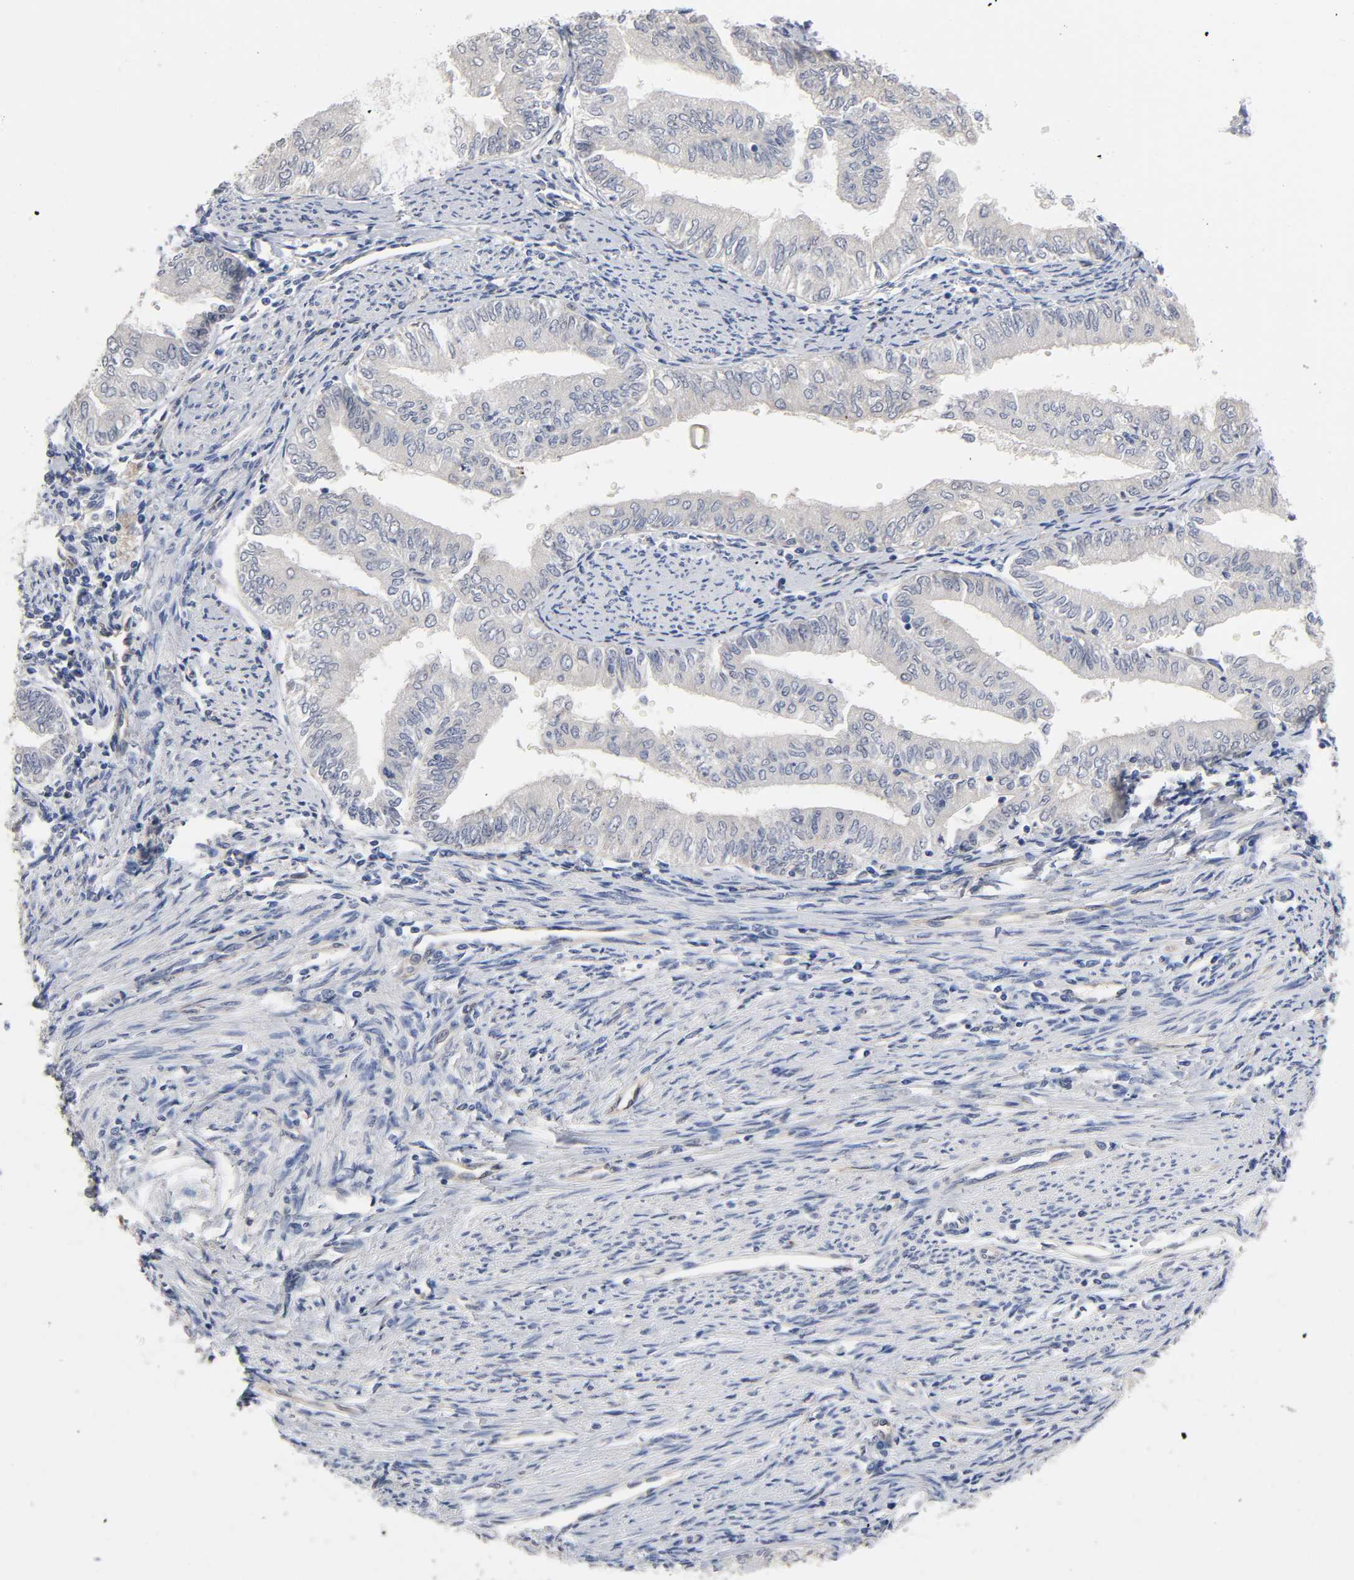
{"staining": {"intensity": "negative", "quantity": "none", "location": "none"}, "tissue": "endometrial cancer", "cell_type": "Tumor cells", "image_type": "cancer", "snomed": [{"axis": "morphology", "description": "Adenocarcinoma, NOS"}, {"axis": "topography", "description": "Endometrium"}], "caption": "Immunohistochemistry of human adenocarcinoma (endometrial) shows no positivity in tumor cells.", "gene": "RAB13", "patient": {"sex": "female", "age": 66}}